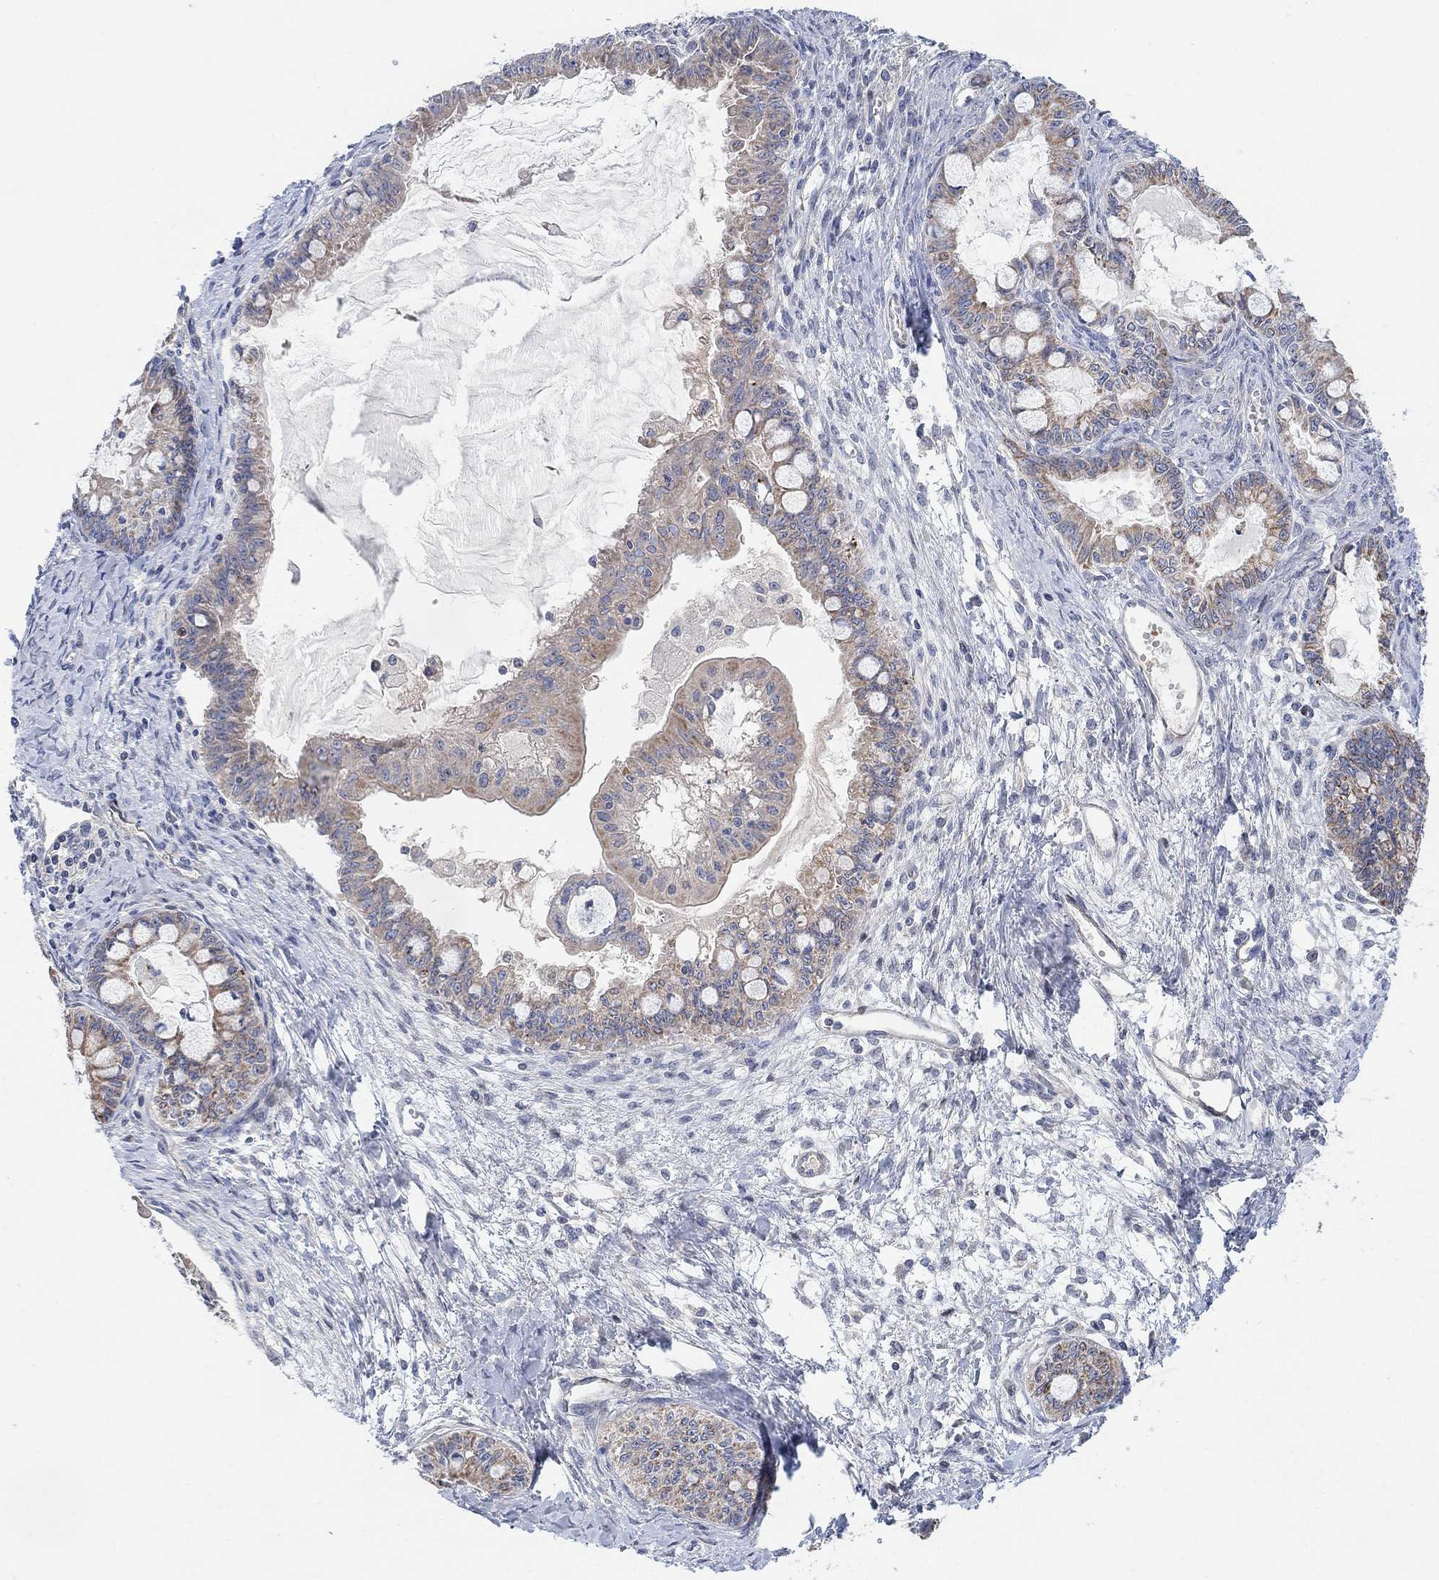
{"staining": {"intensity": "moderate", "quantity": ">75%", "location": "cytoplasmic/membranous"}, "tissue": "ovarian cancer", "cell_type": "Tumor cells", "image_type": "cancer", "snomed": [{"axis": "morphology", "description": "Cystadenocarcinoma, mucinous, NOS"}, {"axis": "topography", "description": "Ovary"}], "caption": "Immunohistochemistry (IHC) micrograph of neoplastic tissue: ovarian cancer (mucinous cystadenocarcinoma) stained using immunohistochemistry (IHC) displays medium levels of moderate protein expression localized specifically in the cytoplasmic/membranous of tumor cells, appearing as a cytoplasmic/membranous brown color.", "gene": "HCRTR1", "patient": {"sex": "female", "age": 63}}